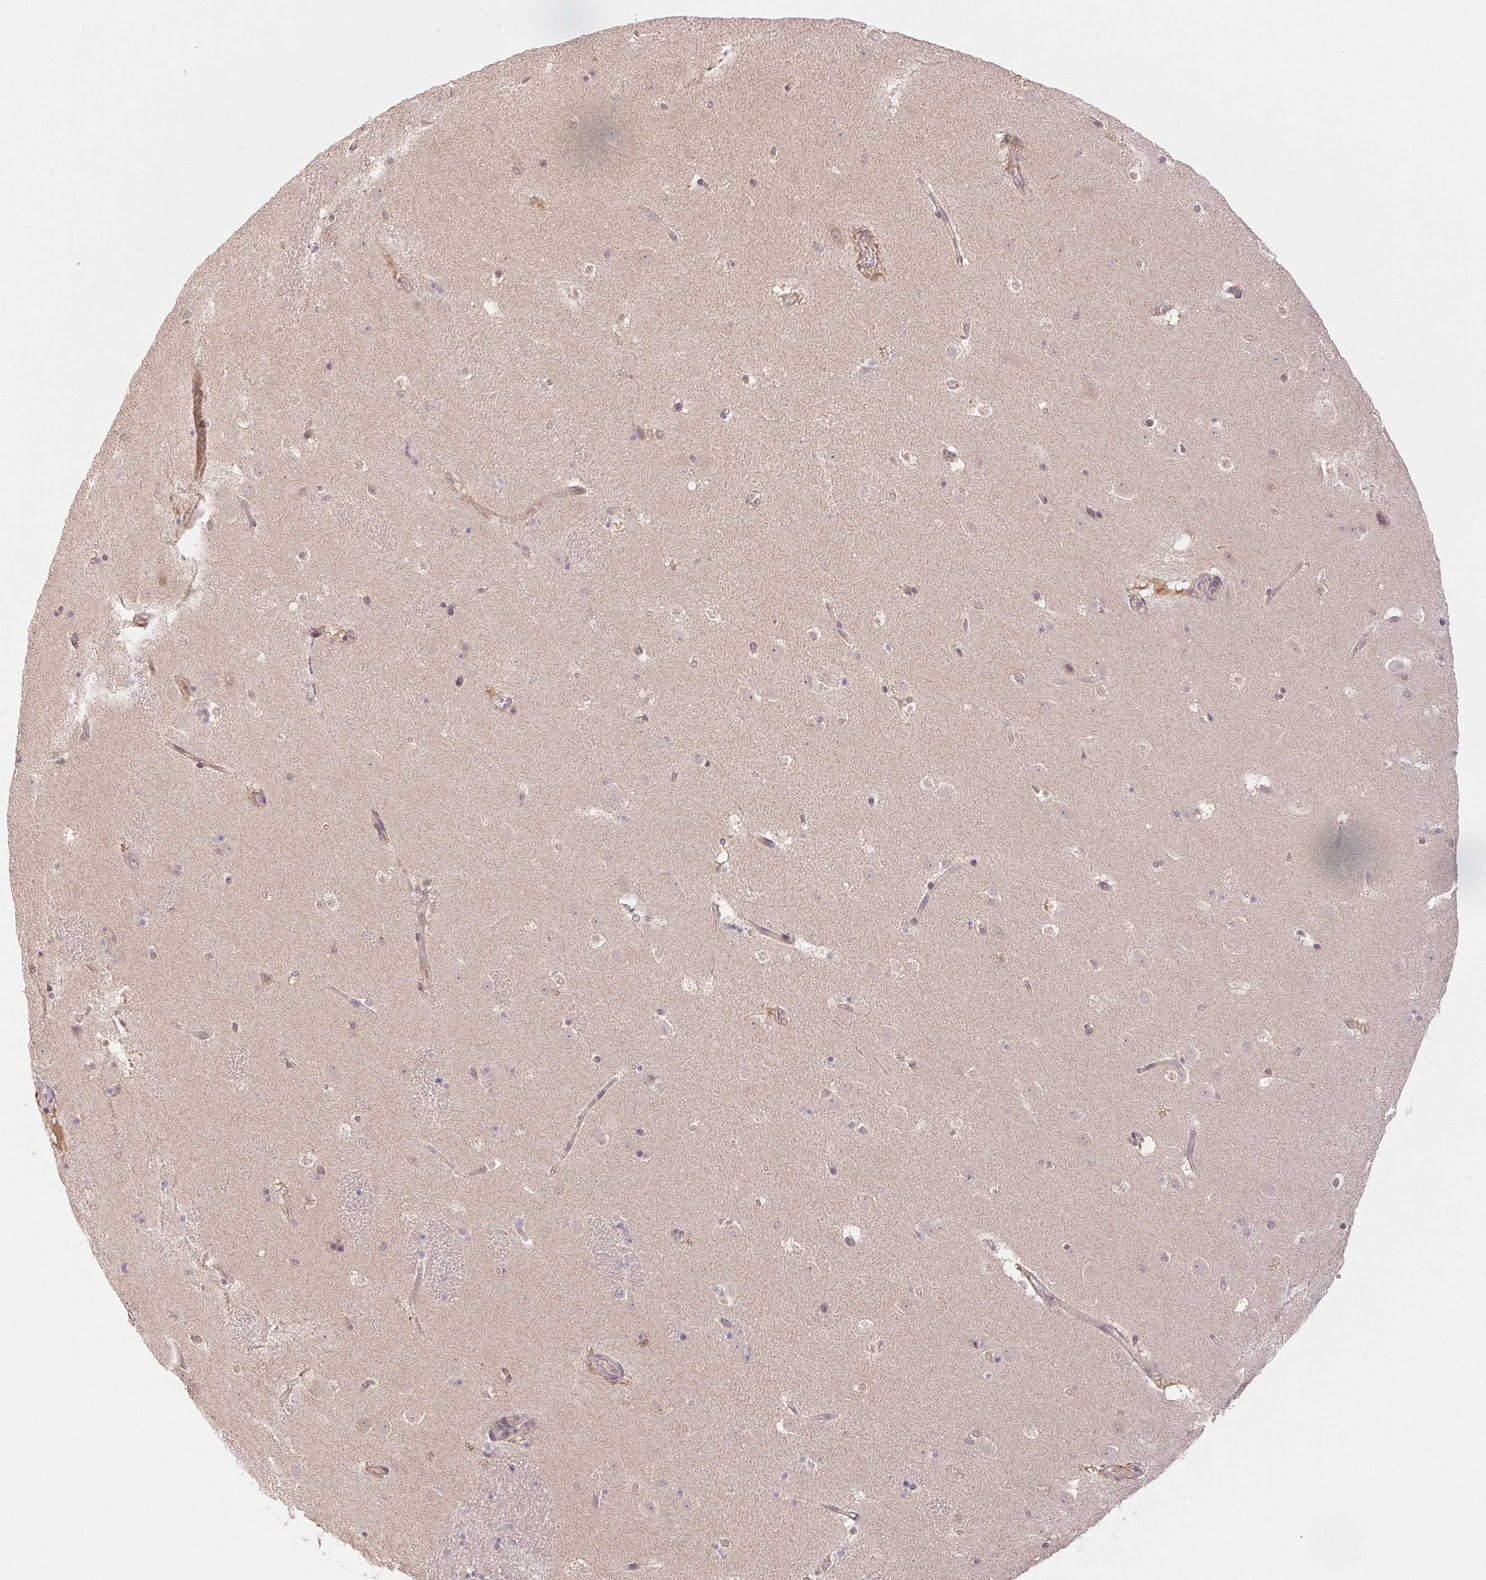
{"staining": {"intensity": "weak", "quantity": "<25%", "location": "cytoplasmic/membranous"}, "tissue": "caudate", "cell_type": "Glial cells", "image_type": "normal", "snomed": [{"axis": "morphology", "description": "Normal tissue, NOS"}, {"axis": "topography", "description": "Lateral ventricle wall"}], "caption": "Micrograph shows no significant protein expression in glial cells of benign caudate.", "gene": "MAPKAPK2", "patient": {"sex": "male", "age": 37}}